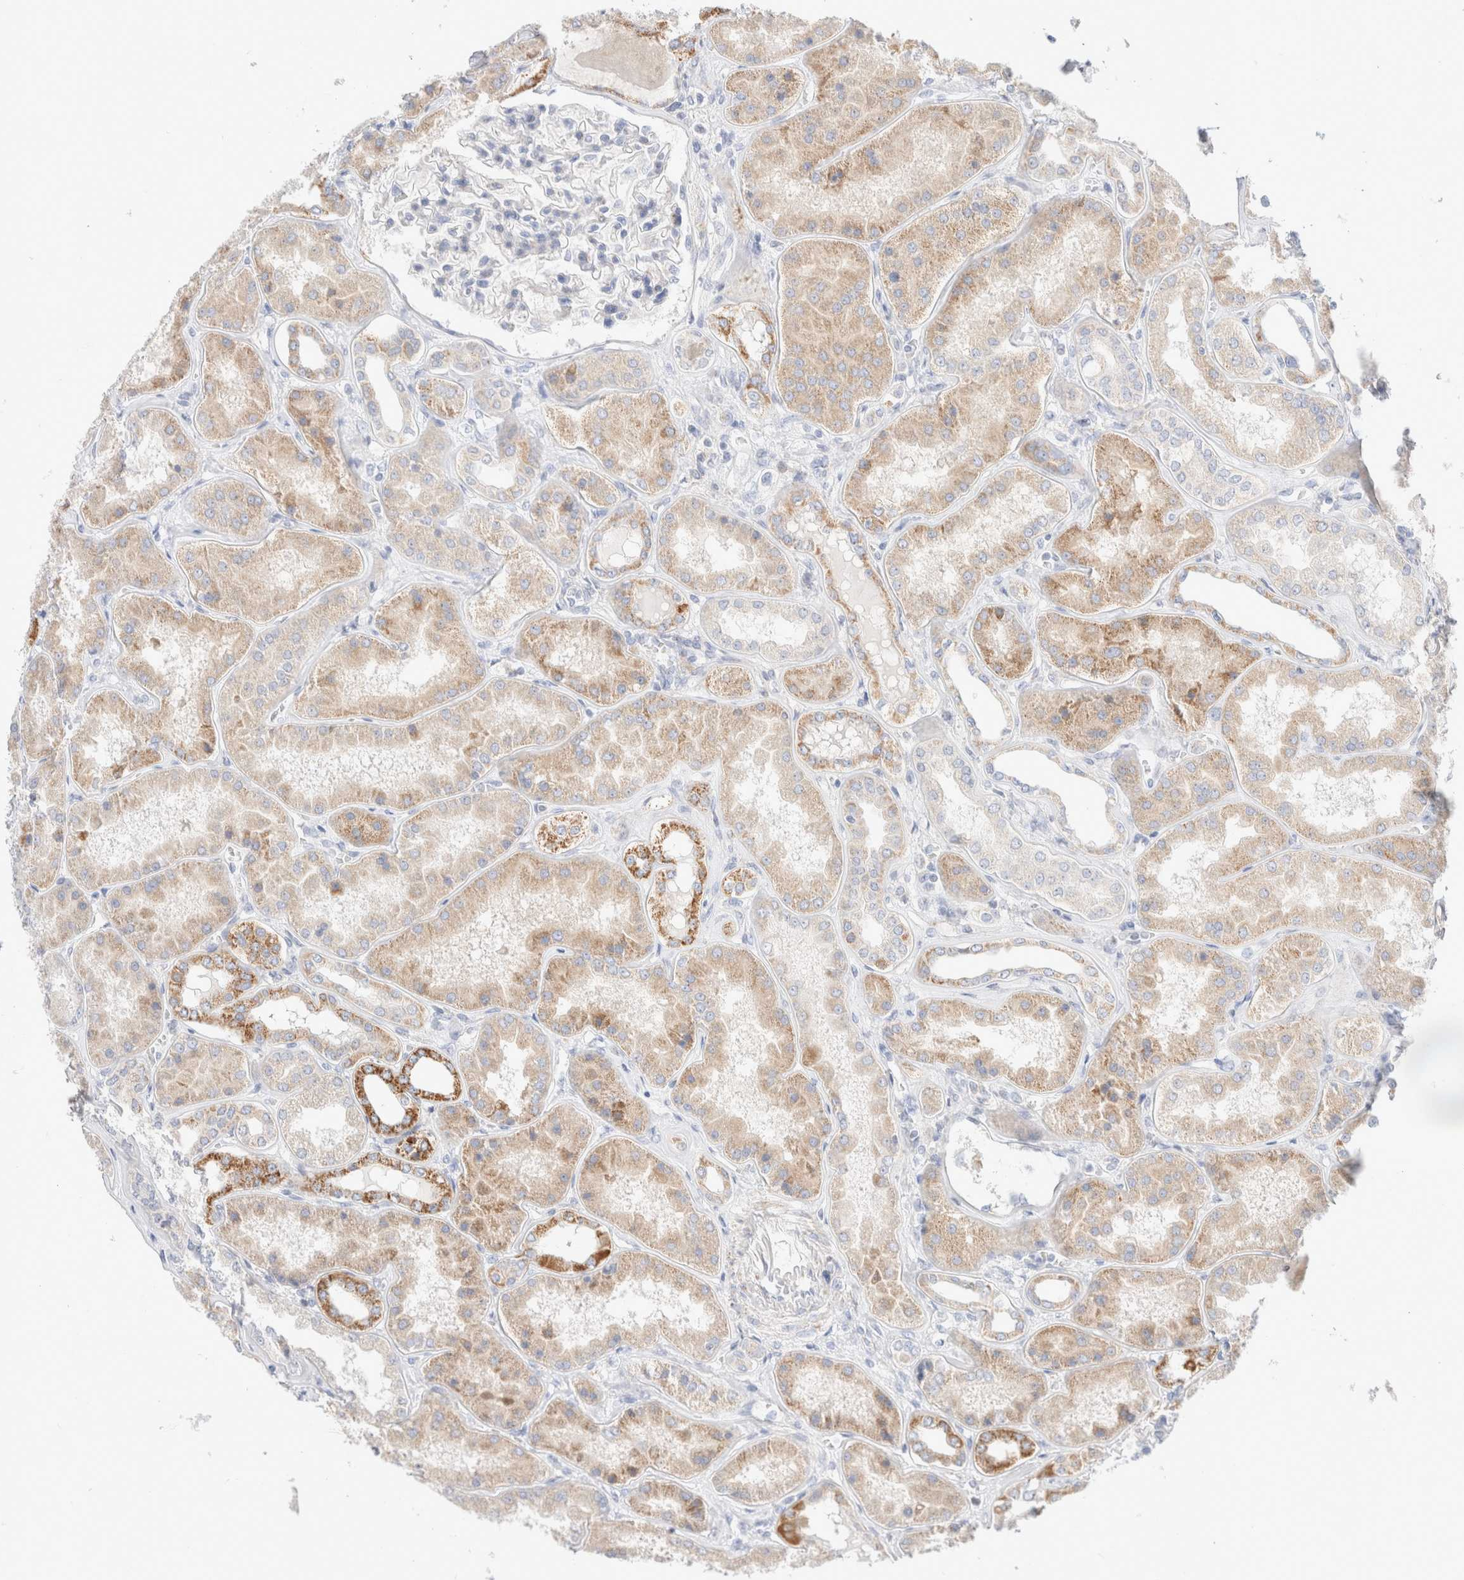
{"staining": {"intensity": "negative", "quantity": "none", "location": "none"}, "tissue": "kidney", "cell_type": "Cells in glomeruli", "image_type": "normal", "snomed": [{"axis": "morphology", "description": "Normal tissue, NOS"}, {"axis": "topography", "description": "Kidney"}], "caption": "A high-resolution image shows immunohistochemistry (IHC) staining of unremarkable kidney, which displays no significant staining in cells in glomeruli.", "gene": "ATP6V1C1", "patient": {"sex": "female", "age": 56}}